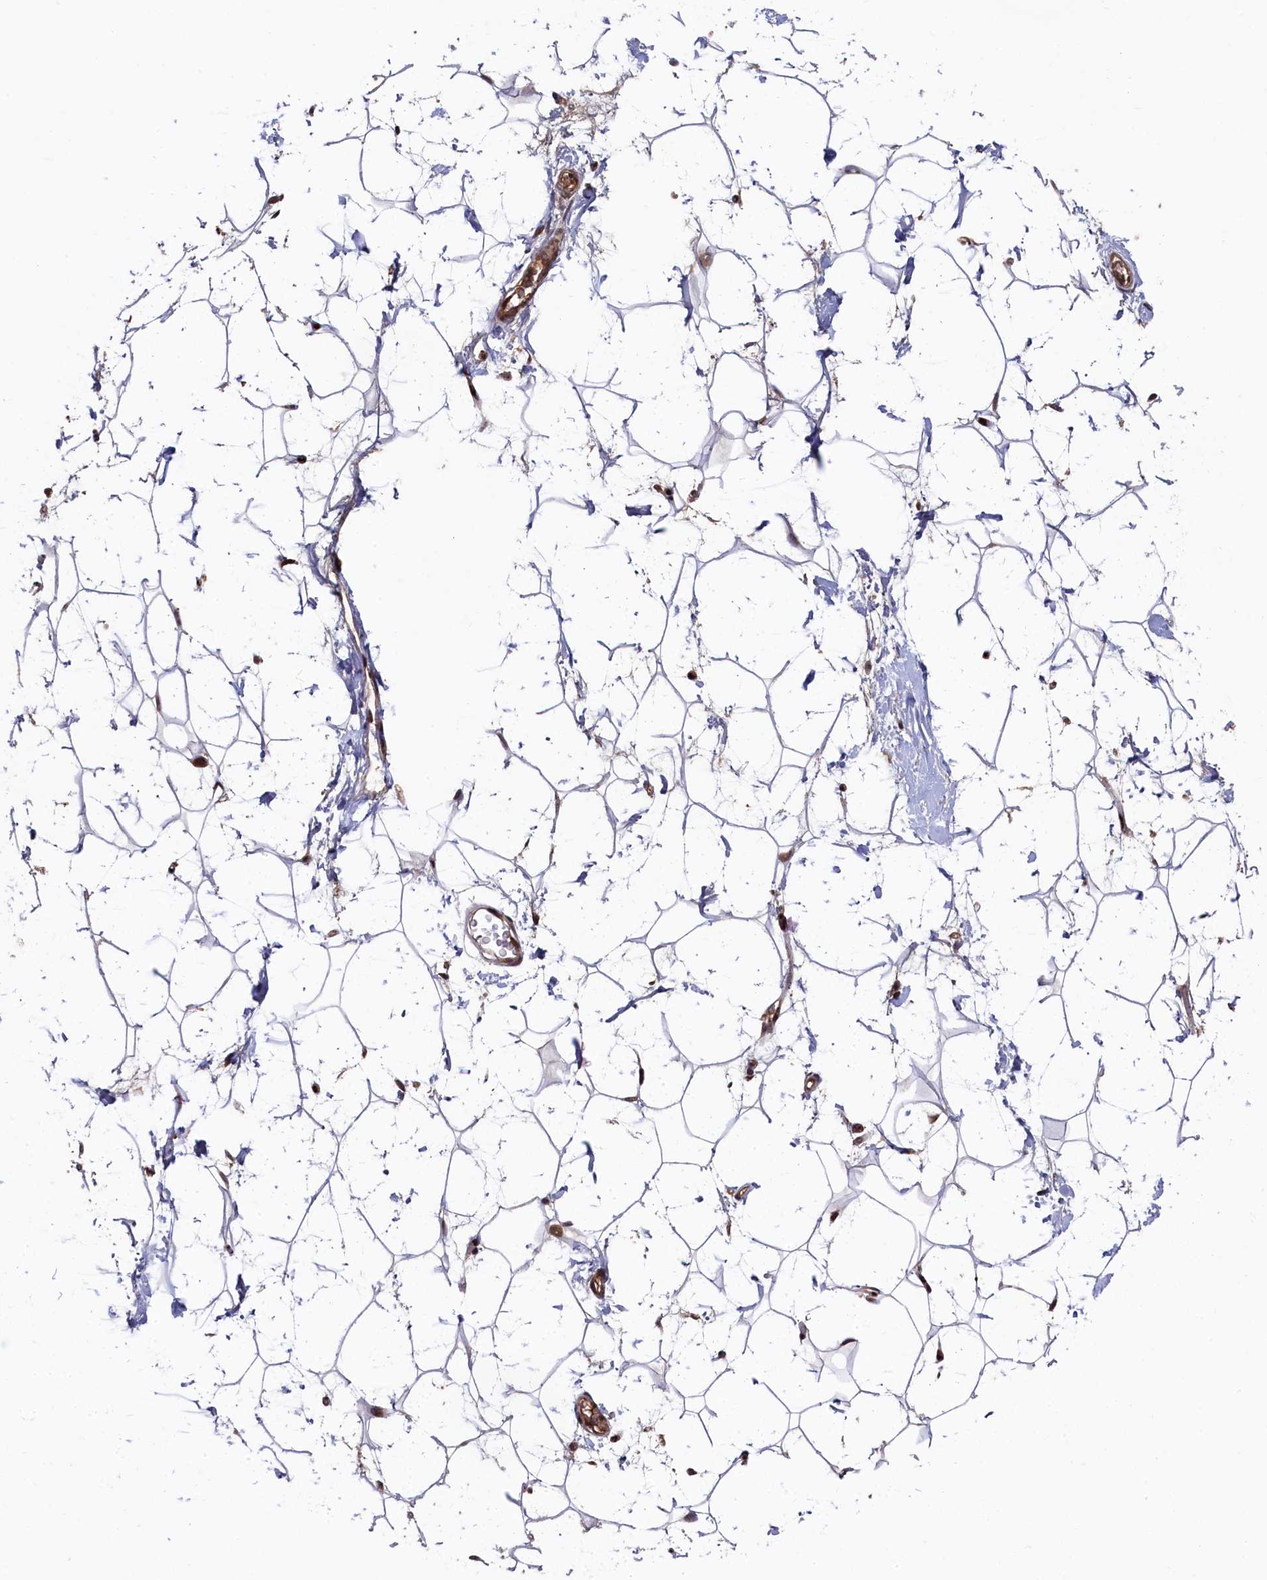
{"staining": {"intensity": "moderate", "quantity": ">75%", "location": "nuclear"}, "tissue": "adipose tissue", "cell_type": "Adipocytes", "image_type": "normal", "snomed": [{"axis": "morphology", "description": "Normal tissue, NOS"}, {"axis": "topography", "description": "Breast"}], "caption": "The histopathology image displays staining of unremarkable adipose tissue, revealing moderate nuclear protein staining (brown color) within adipocytes.", "gene": "CLPX", "patient": {"sex": "female", "age": 26}}